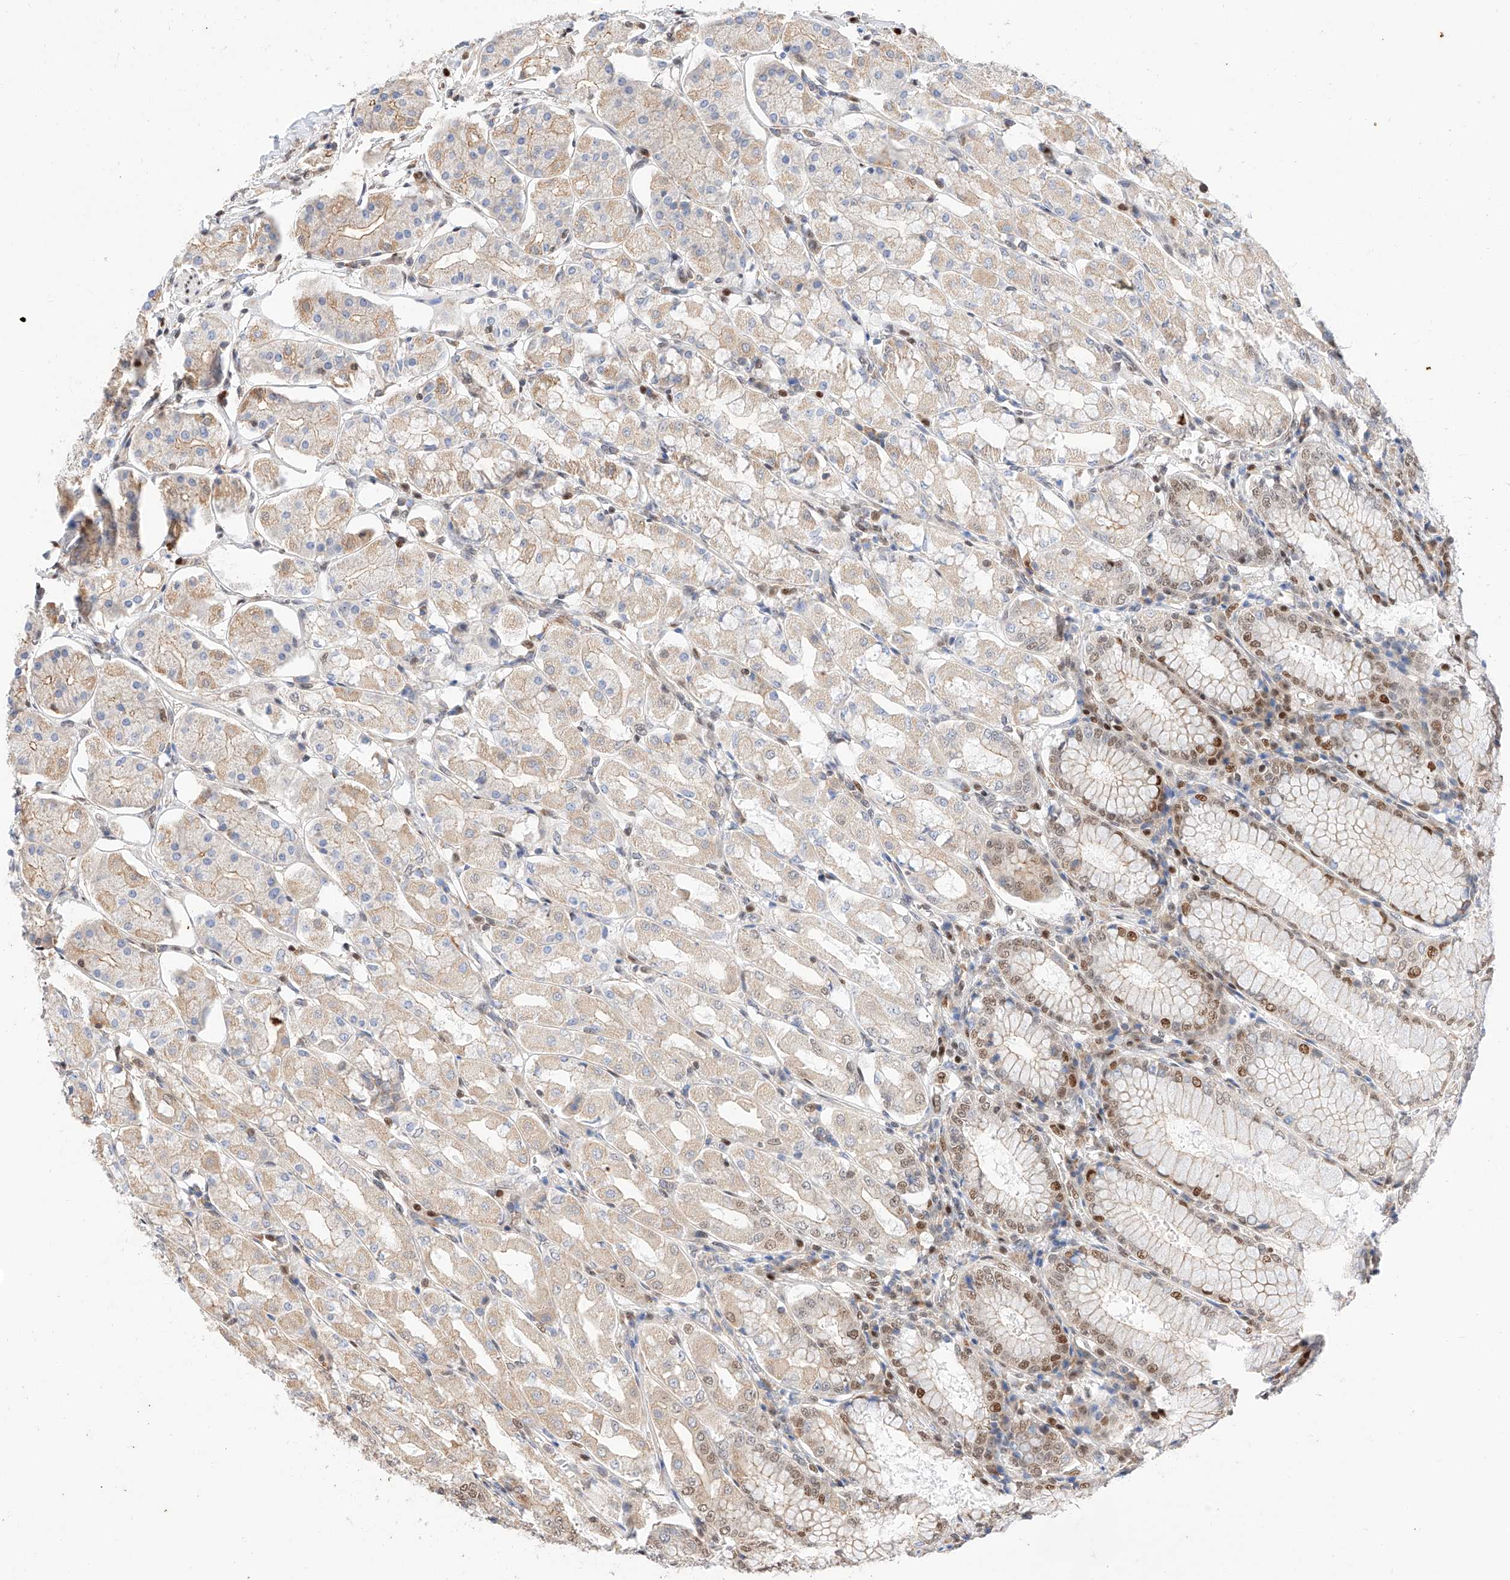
{"staining": {"intensity": "moderate", "quantity": "<25%", "location": "cytoplasmic/membranous,nuclear"}, "tissue": "stomach", "cell_type": "Glandular cells", "image_type": "normal", "snomed": [{"axis": "morphology", "description": "Normal tissue, NOS"}, {"axis": "topography", "description": "Stomach, lower"}], "caption": "Glandular cells reveal low levels of moderate cytoplasmic/membranous,nuclear staining in about <25% of cells in normal human stomach.", "gene": "HDAC9", "patient": {"sex": "female", "age": 56}}